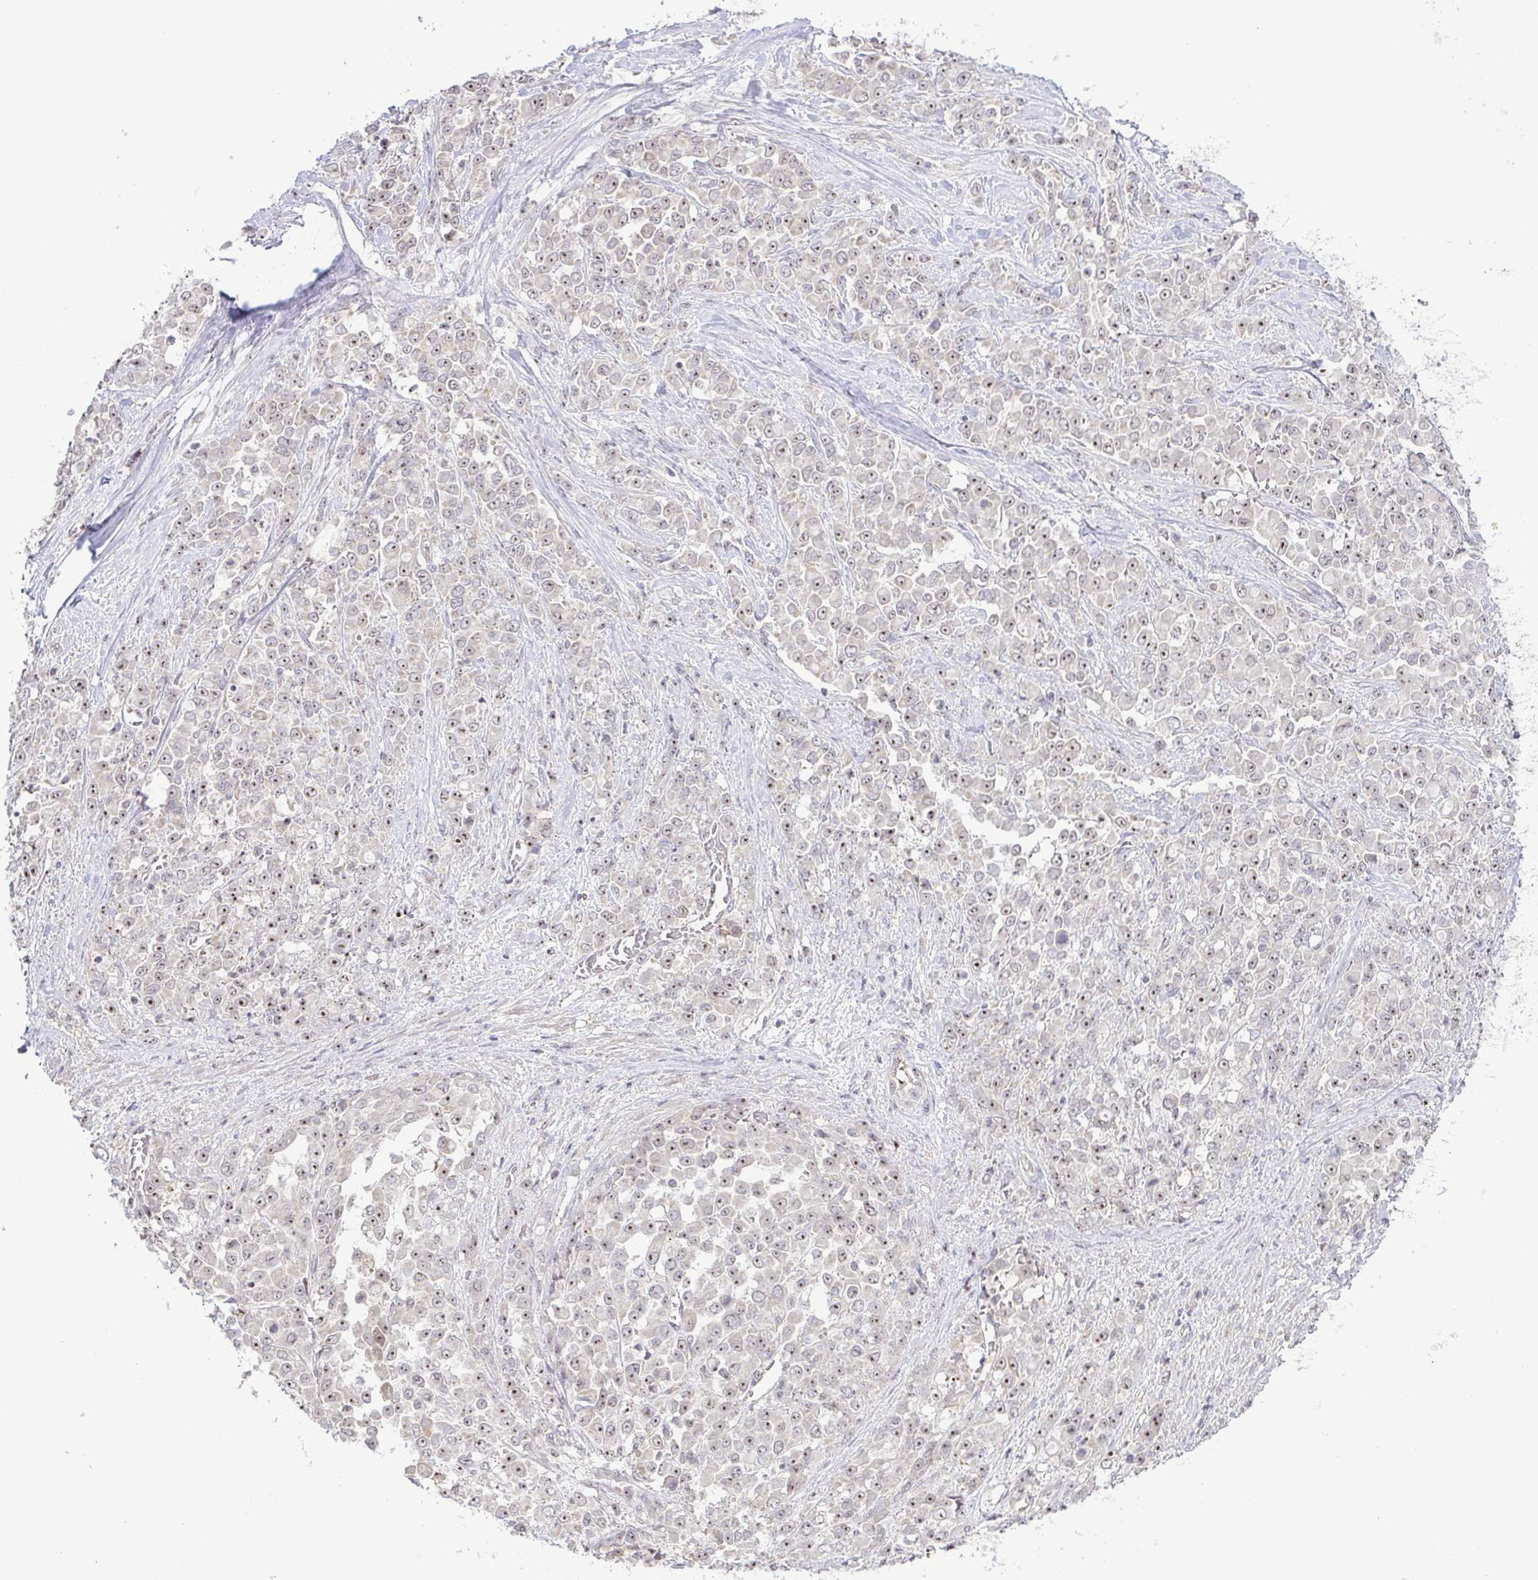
{"staining": {"intensity": "weak", "quantity": "25%-75%", "location": "nuclear"}, "tissue": "stomach cancer", "cell_type": "Tumor cells", "image_type": "cancer", "snomed": [{"axis": "morphology", "description": "Adenocarcinoma, NOS"}, {"axis": "topography", "description": "Stomach"}], "caption": "DAB (3,3'-diaminobenzidine) immunohistochemical staining of human stomach adenocarcinoma displays weak nuclear protein positivity in approximately 25%-75% of tumor cells. (Brightfield microscopy of DAB IHC at high magnification).", "gene": "RSL24D1", "patient": {"sex": "female", "age": 76}}